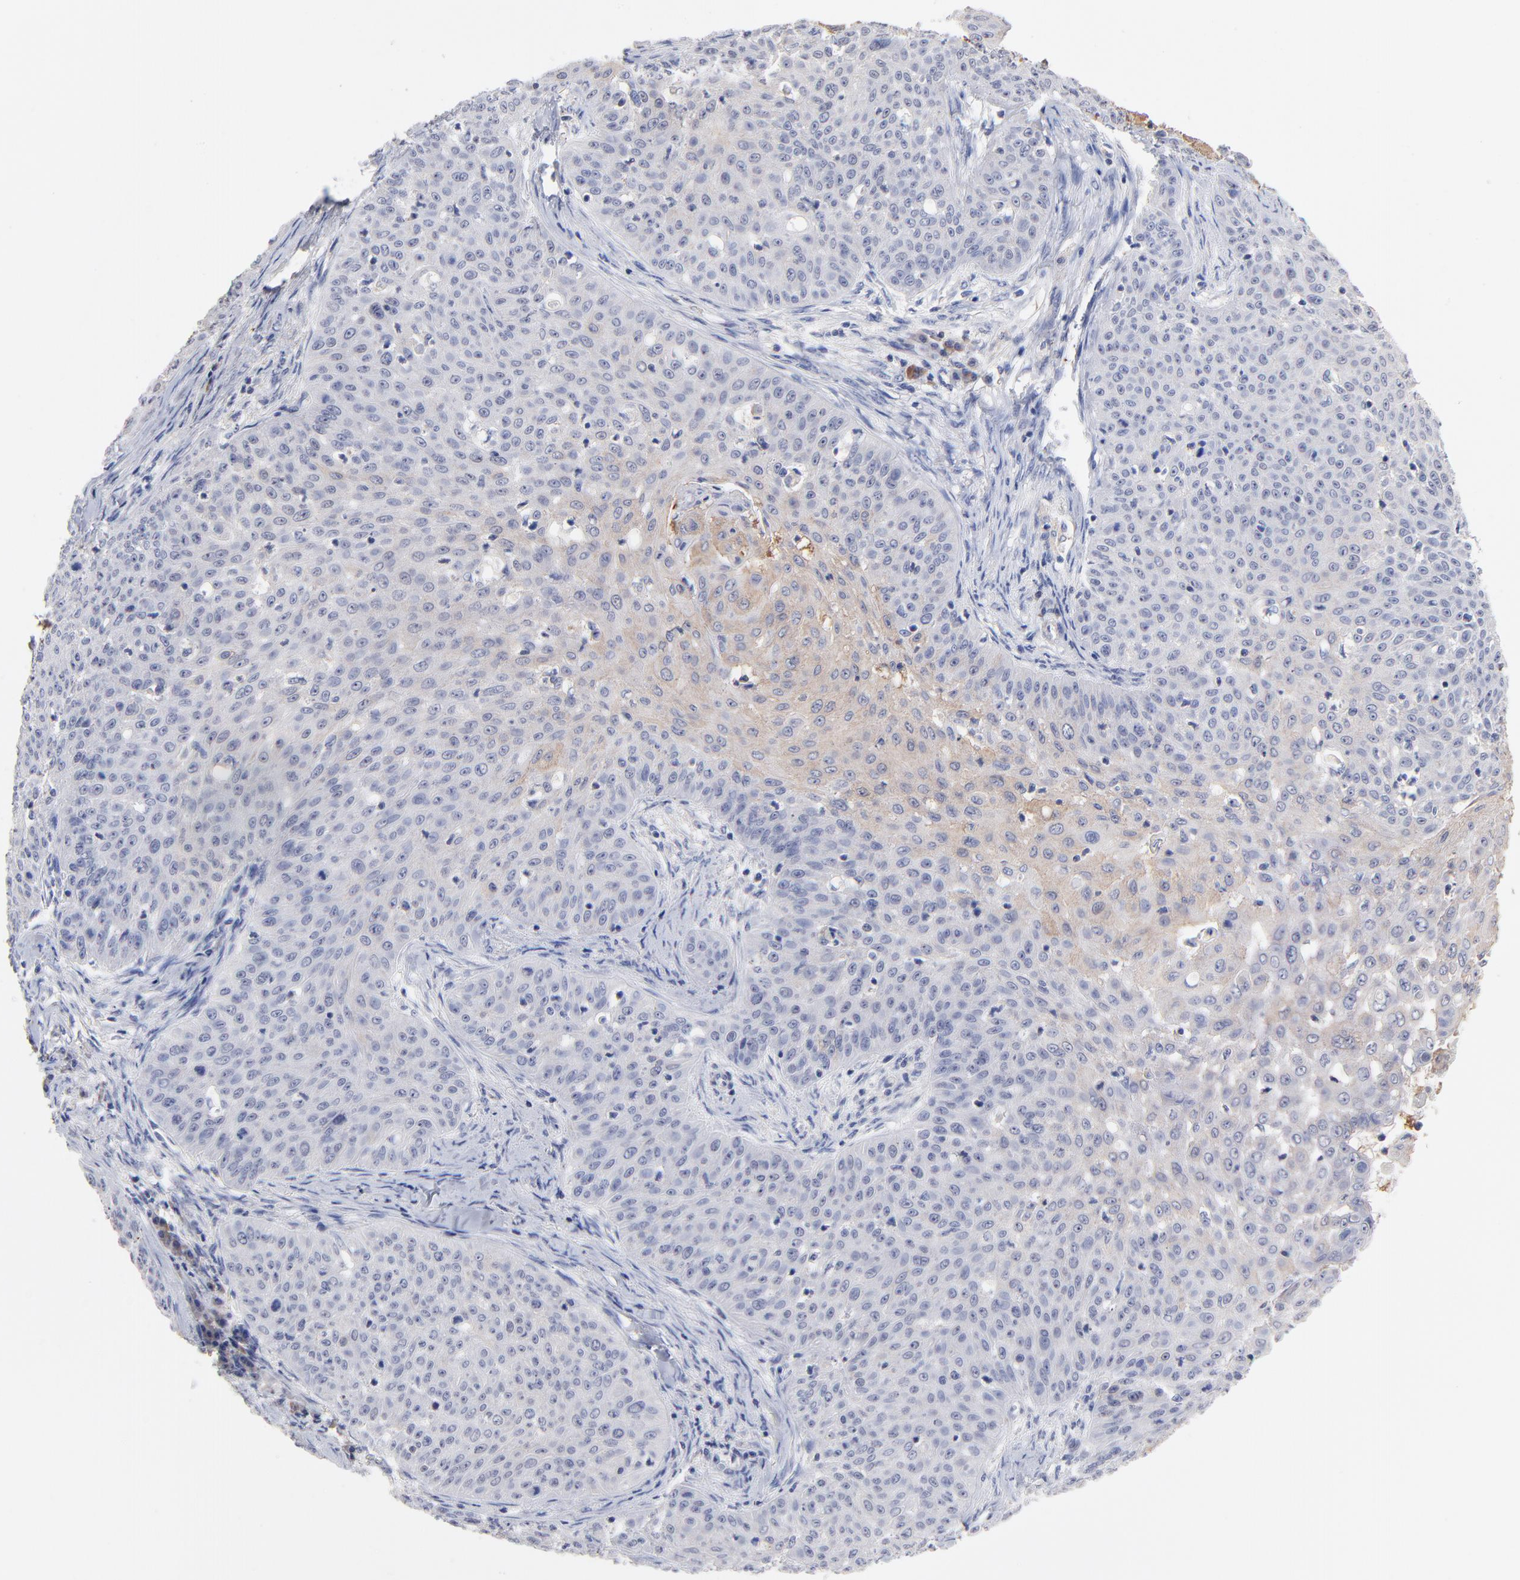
{"staining": {"intensity": "weak", "quantity": "25%-75%", "location": "cytoplasmic/membranous"}, "tissue": "skin cancer", "cell_type": "Tumor cells", "image_type": "cancer", "snomed": [{"axis": "morphology", "description": "Squamous cell carcinoma, NOS"}, {"axis": "topography", "description": "Skin"}], "caption": "Tumor cells demonstrate low levels of weak cytoplasmic/membranous positivity in about 25%-75% of cells in human skin cancer.", "gene": "TWNK", "patient": {"sex": "male", "age": 82}}